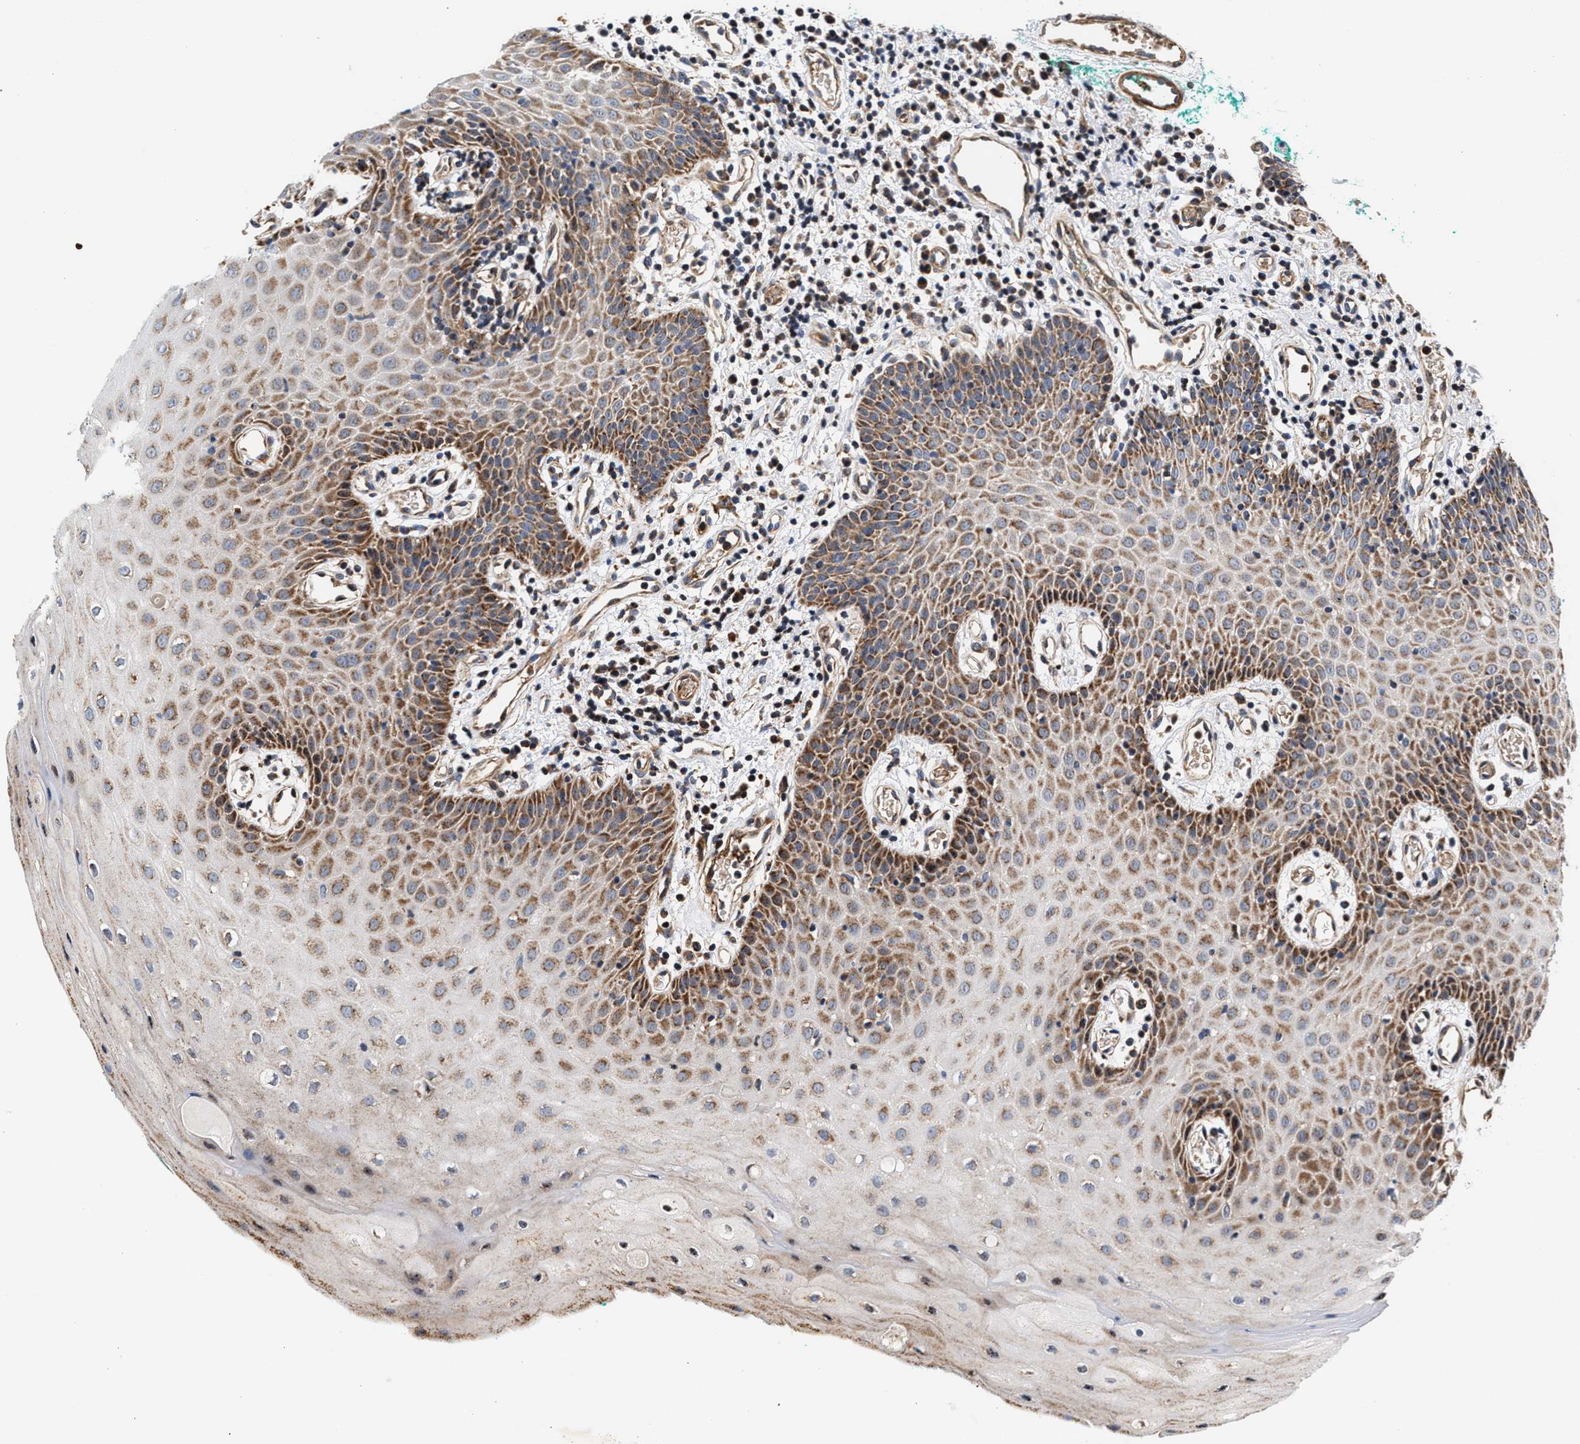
{"staining": {"intensity": "moderate", "quantity": ">75%", "location": "cytoplasmic/membranous"}, "tissue": "oral mucosa", "cell_type": "Squamous epithelial cells", "image_type": "normal", "snomed": [{"axis": "morphology", "description": "Normal tissue, NOS"}, {"axis": "morphology", "description": "Squamous cell carcinoma, NOS"}, {"axis": "topography", "description": "Oral tissue"}, {"axis": "topography", "description": "Salivary gland"}, {"axis": "topography", "description": "Head-Neck"}], "caption": "Protein staining of benign oral mucosa exhibits moderate cytoplasmic/membranous staining in approximately >75% of squamous epithelial cells. The staining was performed using DAB (3,3'-diaminobenzidine) to visualize the protein expression in brown, while the nuclei were stained in blue with hematoxylin (Magnification: 20x).", "gene": "SGK1", "patient": {"sex": "female", "age": 62}}